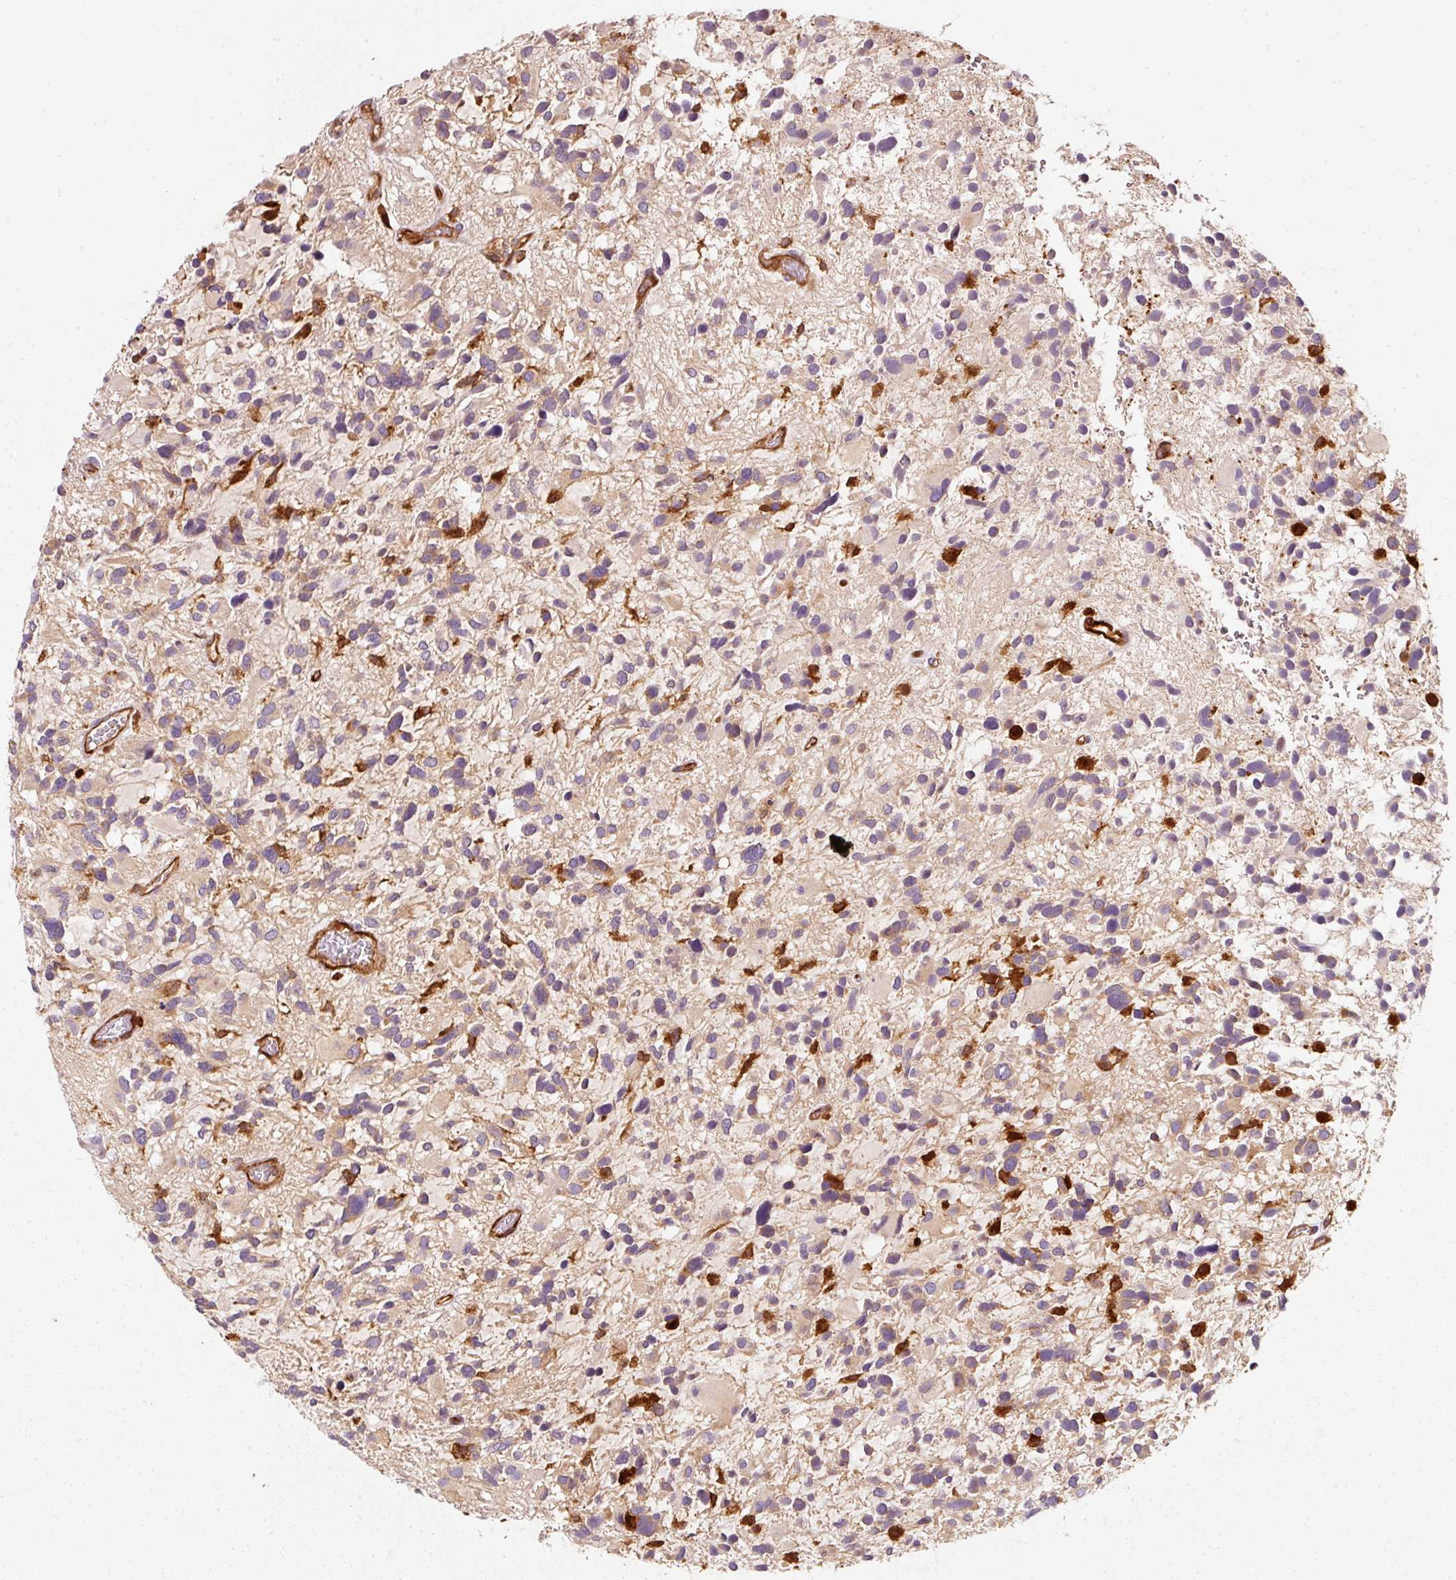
{"staining": {"intensity": "weak", "quantity": "<25%", "location": "cytoplasmic/membranous"}, "tissue": "glioma", "cell_type": "Tumor cells", "image_type": "cancer", "snomed": [{"axis": "morphology", "description": "Glioma, malignant, High grade"}, {"axis": "topography", "description": "Brain"}], "caption": "A high-resolution image shows IHC staining of glioma, which displays no significant expression in tumor cells. Nuclei are stained in blue.", "gene": "IQGAP2", "patient": {"sex": "female", "age": 11}}